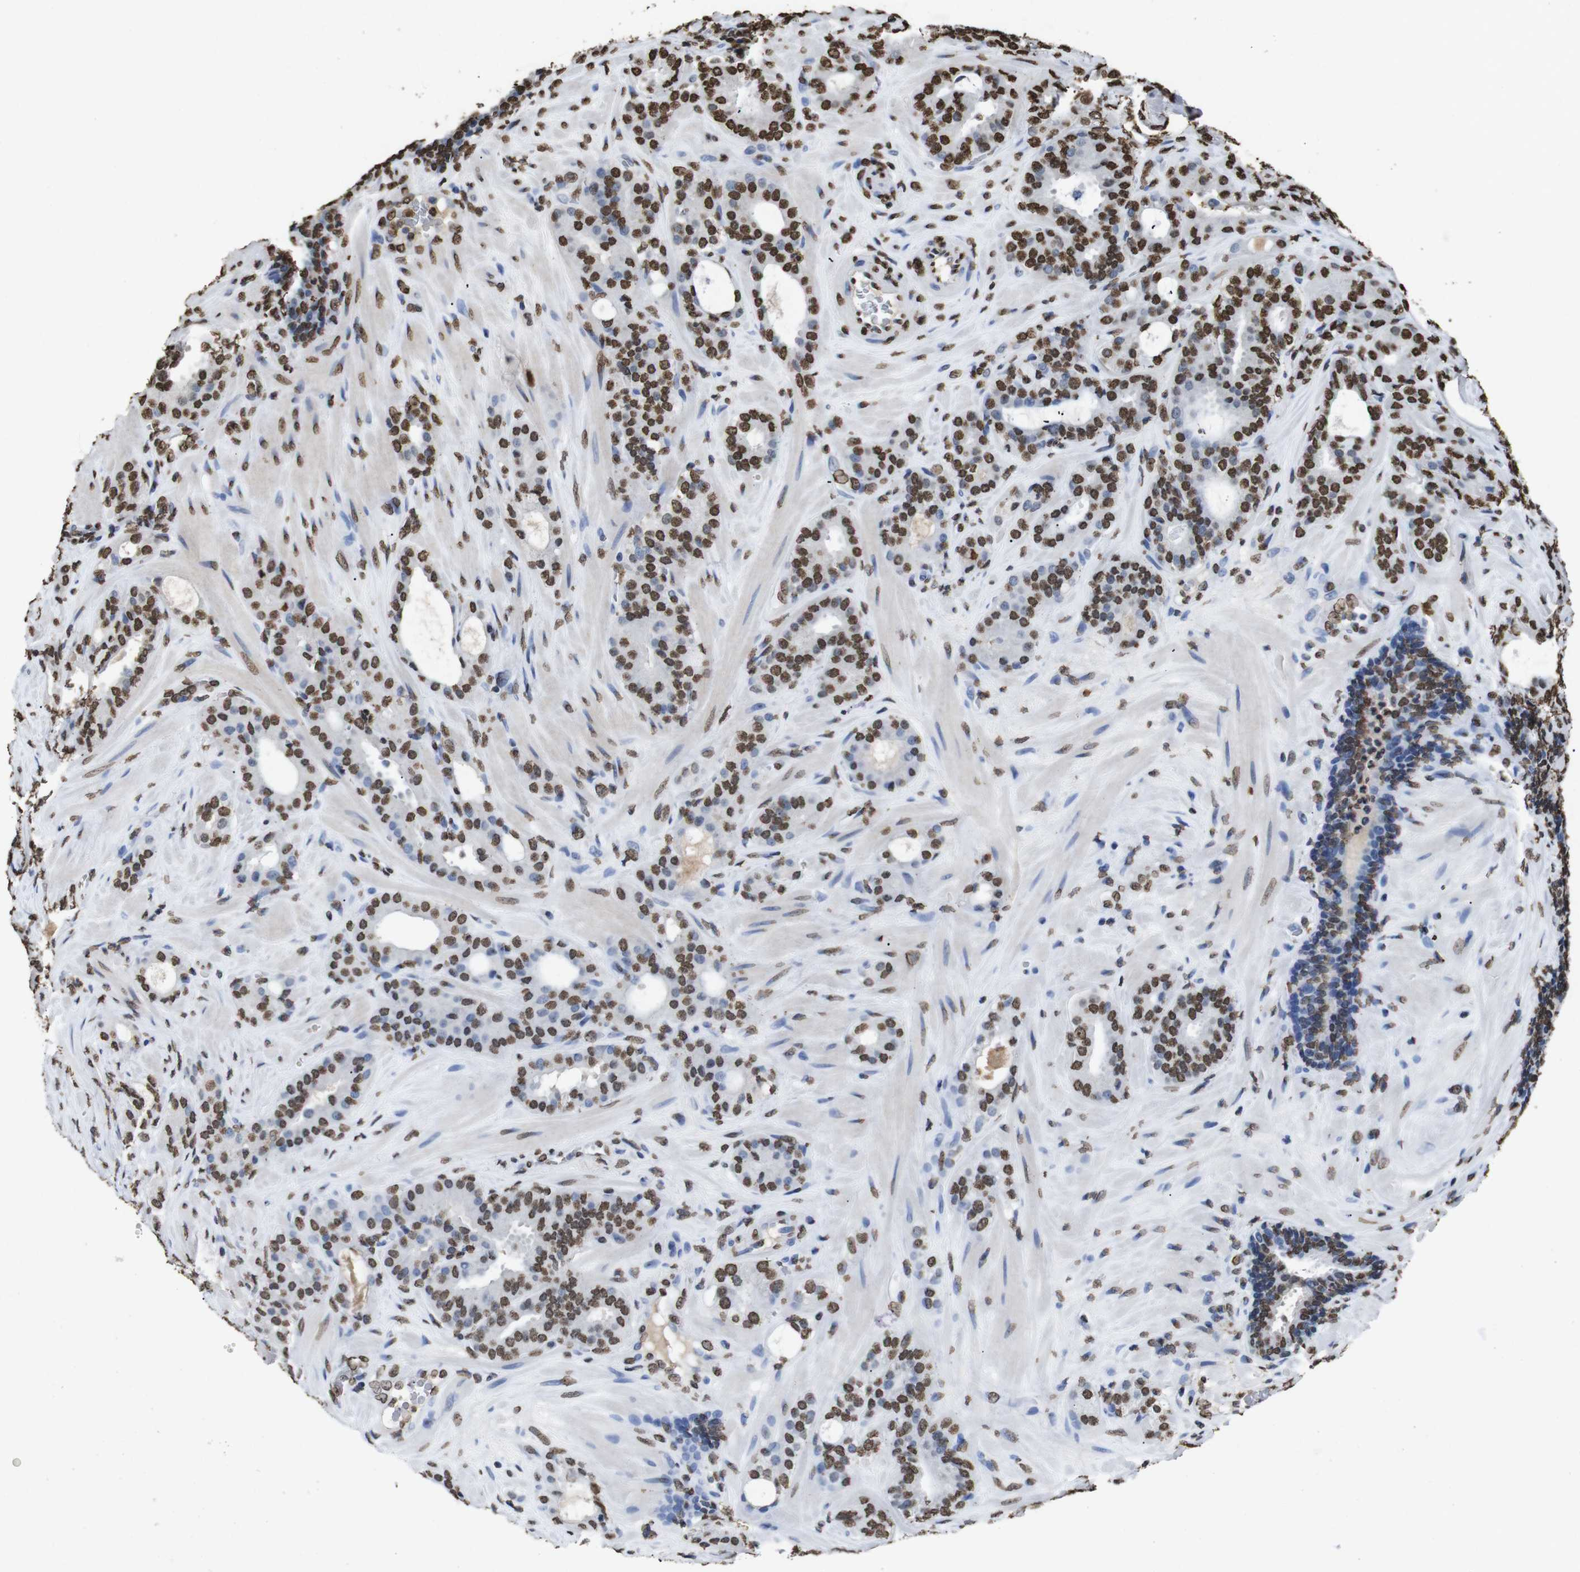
{"staining": {"intensity": "strong", "quantity": ">75%", "location": "nuclear"}, "tissue": "prostate cancer", "cell_type": "Tumor cells", "image_type": "cancer", "snomed": [{"axis": "morphology", "description": "Adenocarcinoma, Low grade"}, {"axis": "topography", "description": "Prostate"}], "caption": "This is a photomicrograph of IHC staining of adenocarcinoma (low-grade) (prostate), which shows strong positivity in the nuclear of tumor cells.", "gene": "MDM2", "patient": {"sex": "male", "age": 63}}